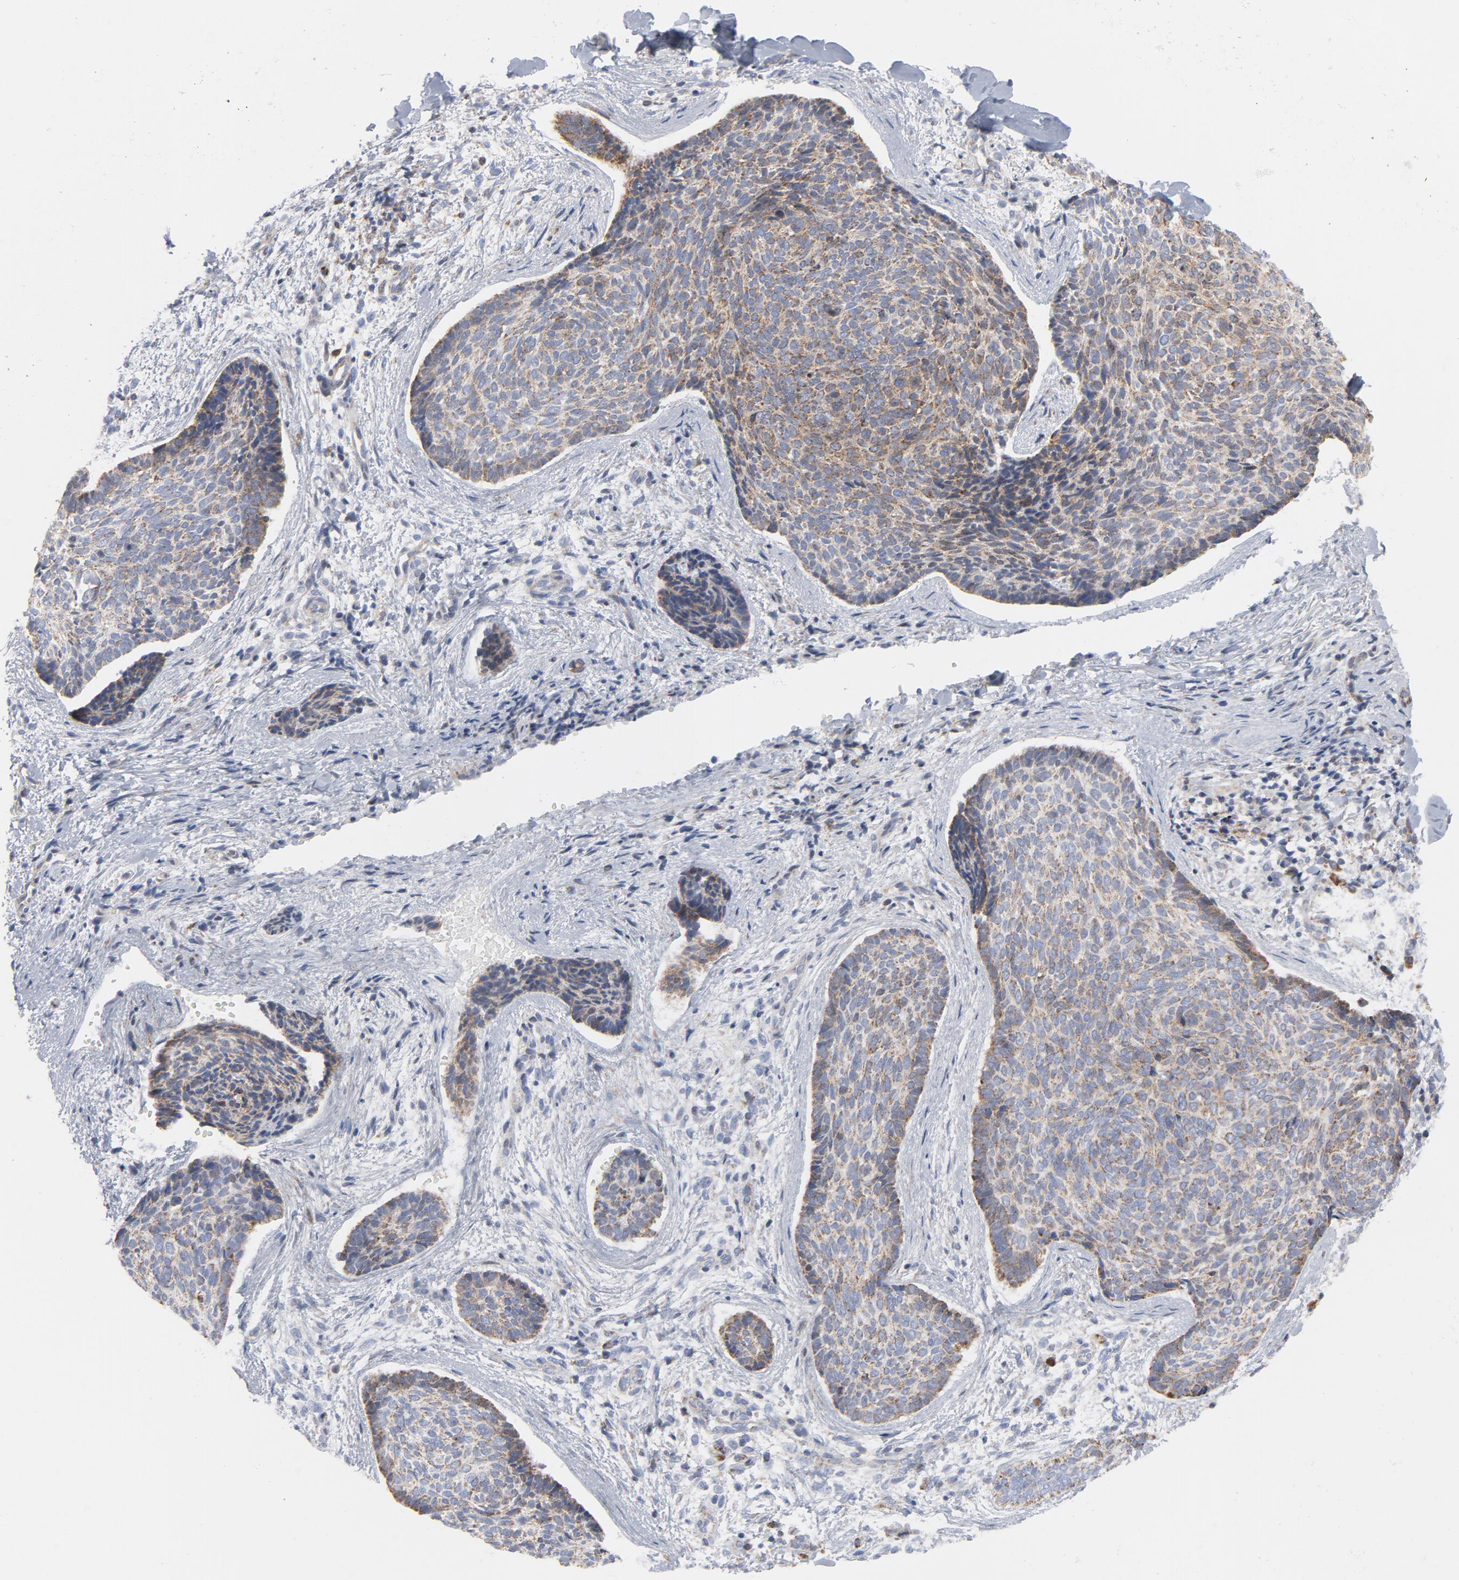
{"staining": {"intensity": "moderate", "quantity": ">75%", "location": "cytoplasmic/membranous"}, "tissue": "skin cancer", "cell_type": "Tumor cells", "image_type": "cancer", "snomed": [{"axis": "morphology", "description": "Normal tissue, NOS"}, {"axis": "morphology", "description": "Basal cell carcinoma"}, {"axis": "topography", "description": "Skin"}], "caption": "Immunohistochemistry staining of skin cancer, which reveals medium levels of moderate cytoplasmic/membranous staining in approximately >75% of tumor cells indicating moderate cytoplasmic/membranous protein expression. The staining was performed using DAB (3,3'-diaminobenzidine) (brown) for protein detection and nuclei were counterstained in hematoxylin (blue).", "gene": "CYCS", "patient": {"sex": "female", "age": 57}}